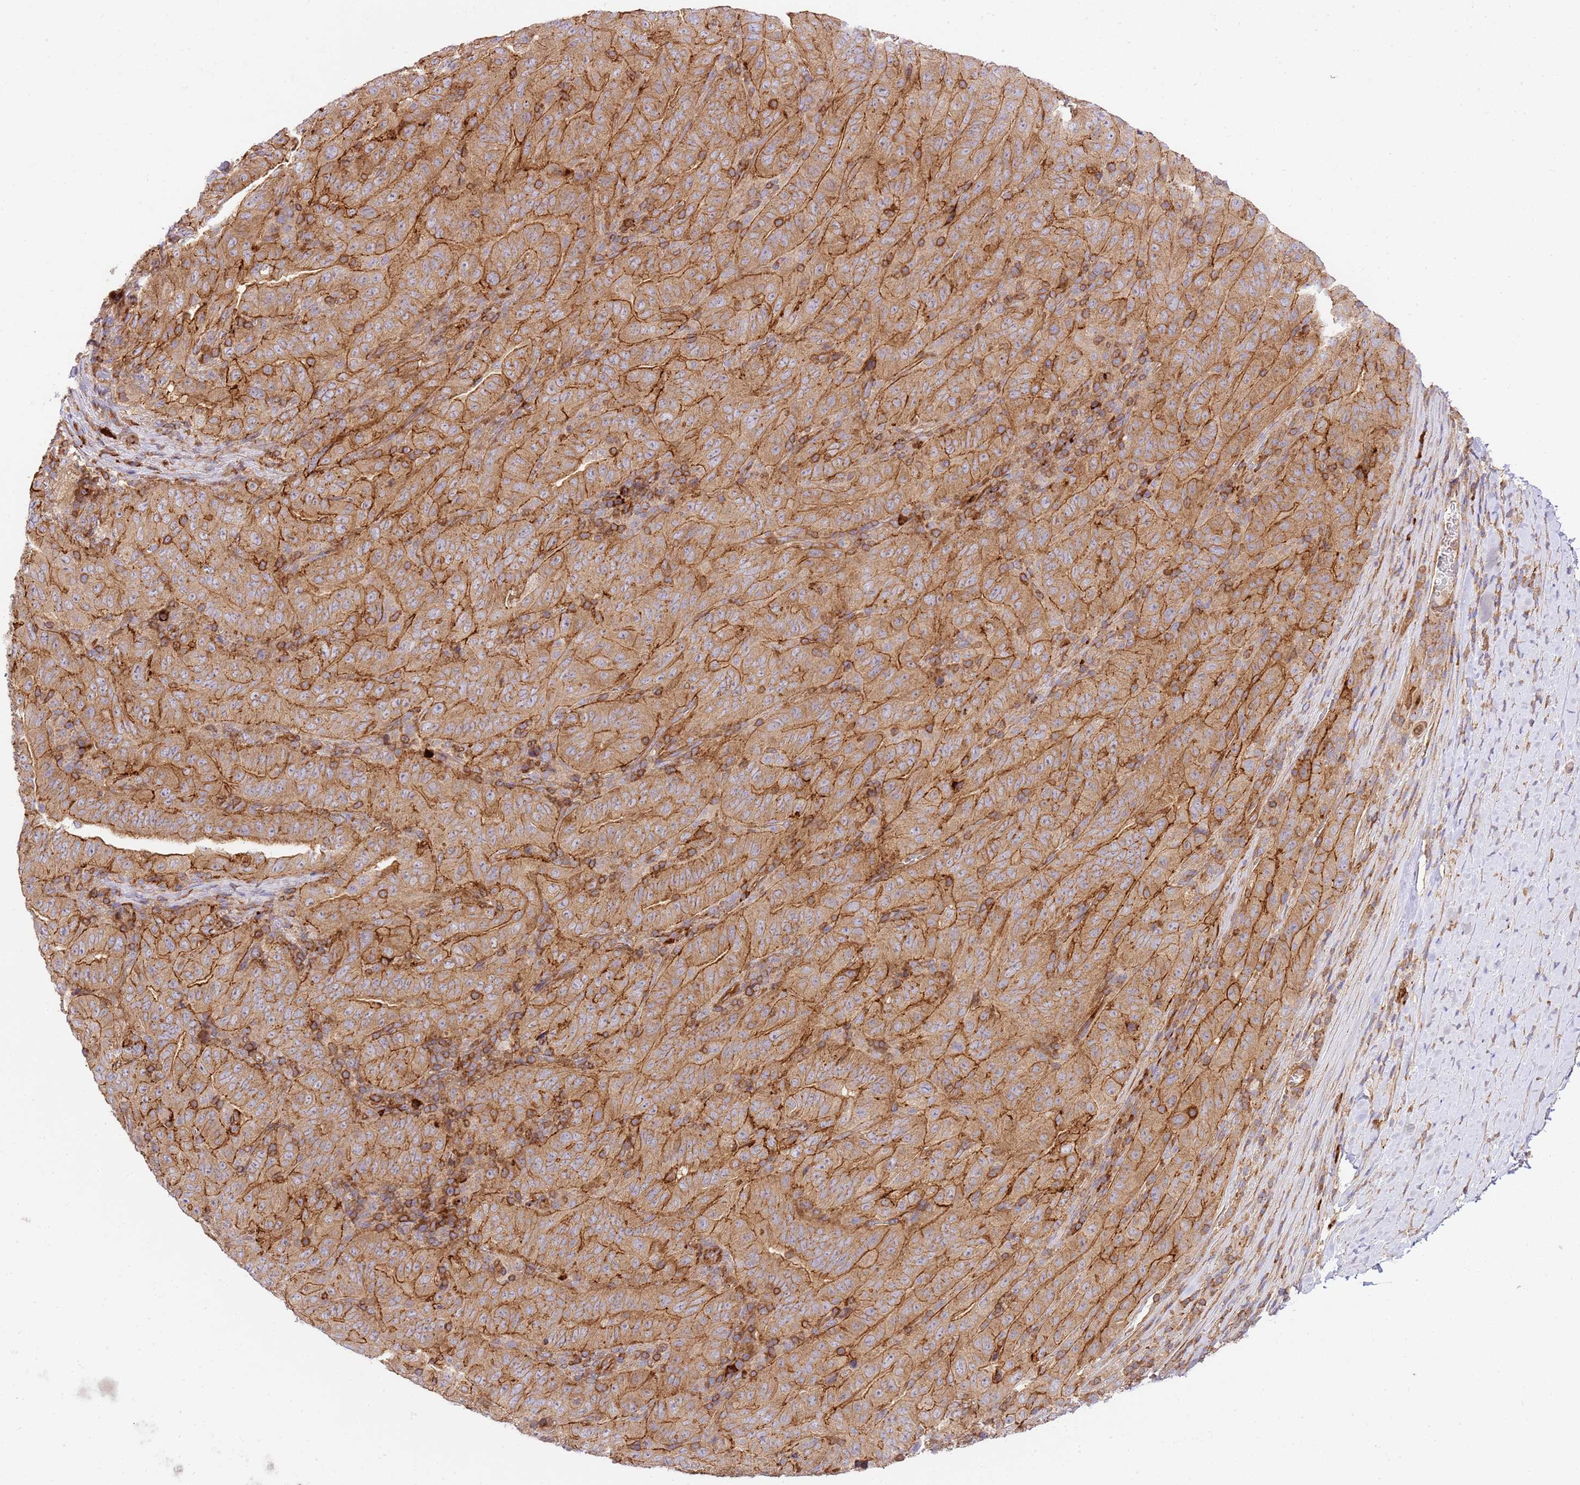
{"staining": {"intensity": "moderate", "quantity": ">75%", "location": "cytoplasmic/membranous"}, "tissue": "pancreatic cancer", "cell_type": "Tumor cells", "image_type": "cancer", "snomed": [{"axis": "morphology", "description": "Adenocarcinoma, NOS"}, {"axis": "topography", "description": "Pancreas"}], "caption": "Protein positivity by immunohistochemistry exhibits moderate cytoplasmic/membranous expression in approximately >75% of tumor cells in adenocarcinoma (pancreatic).", "gene": "EFCAB8", "patient": {"sex": "male", "age": 63}}